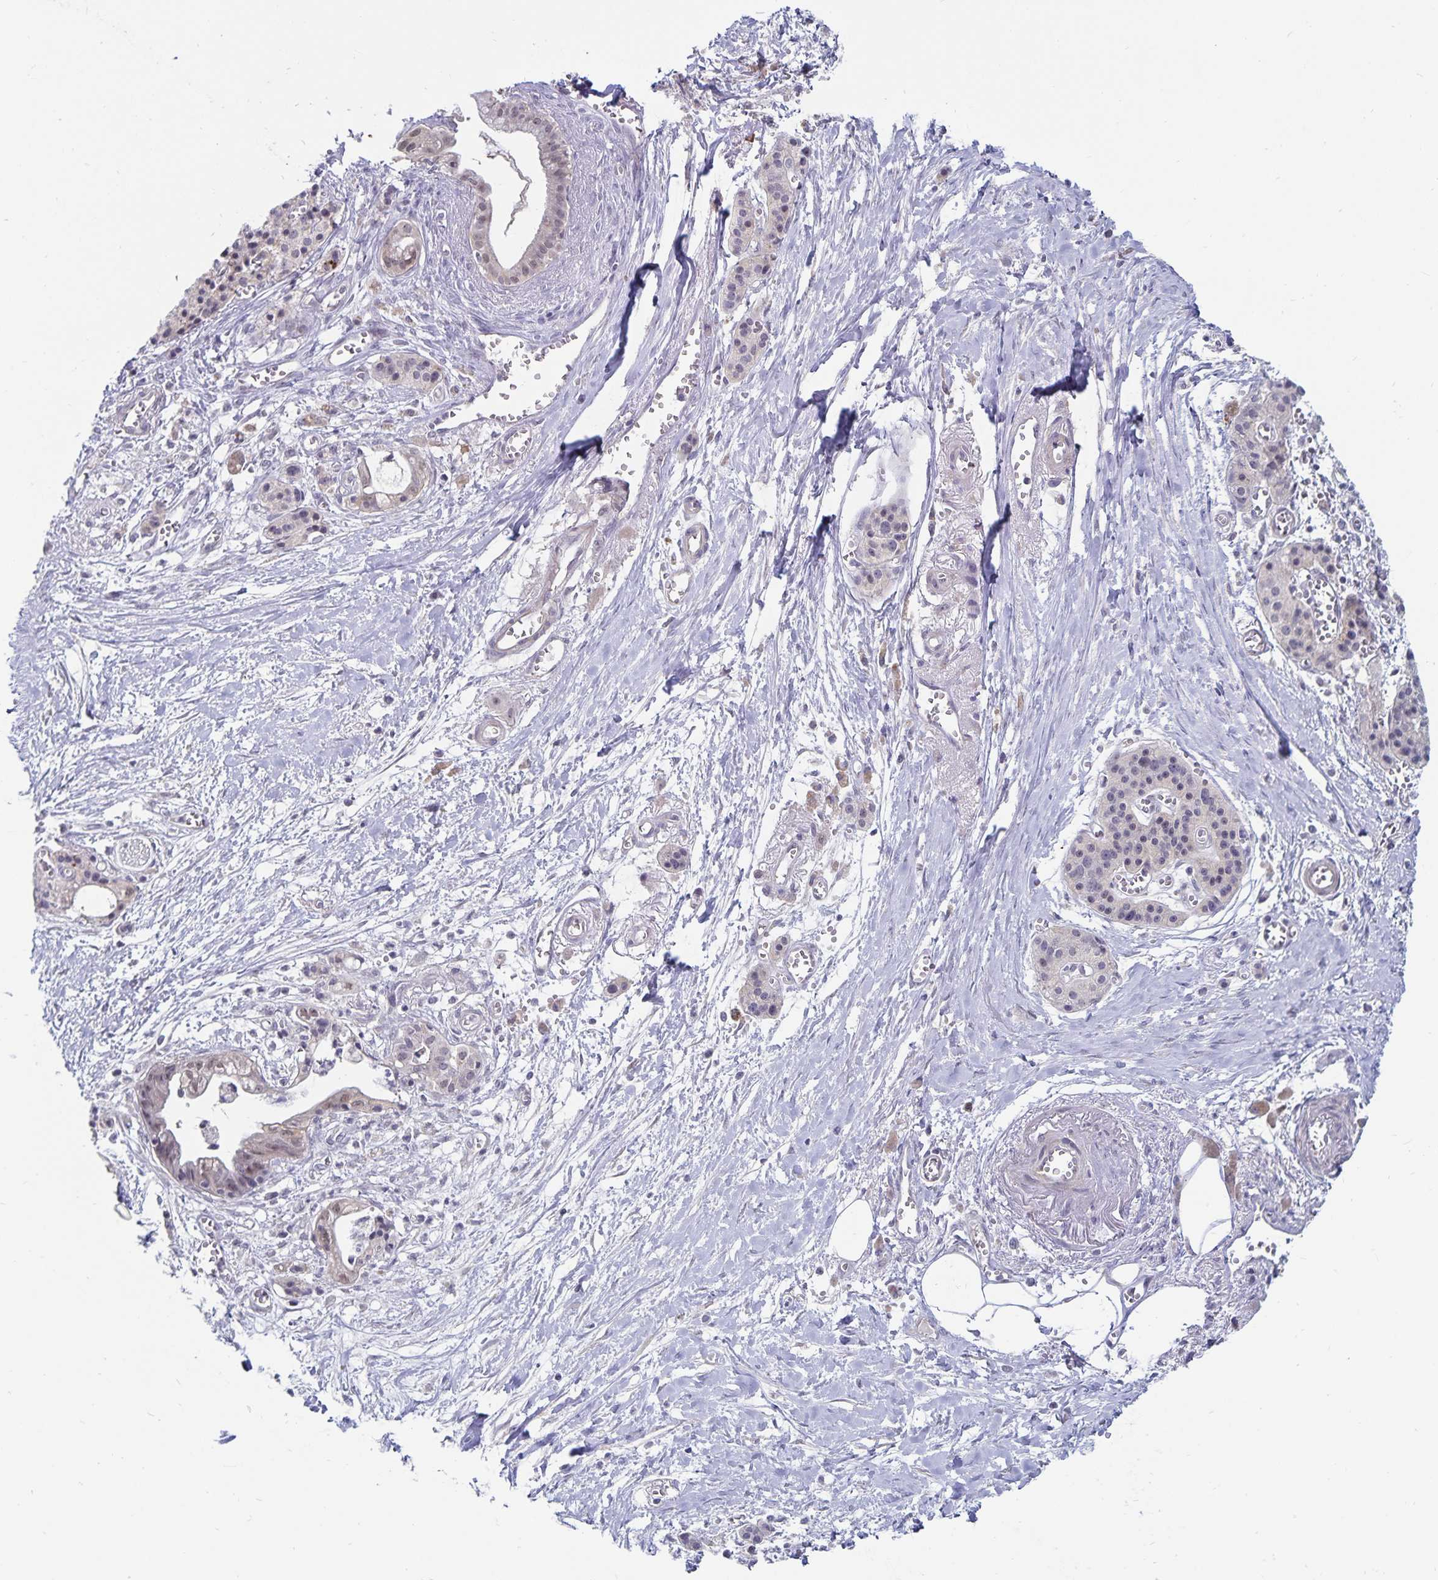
{"staining": {"intensity": "negative", "quantity": "none", "location": "none"}, "tissue": "pancreatic cancer", "cell_type": "Tumor cells", "image_type": "cancer", "snomed": [{"axis": "morphology", "description": "Adenocarcinoma, NOS"}, {"axis": "topography", "description": "Pancreas"}], "caption": "Immunohistochemistry (IHC) of adenocarcinoma (pancreatic) shows no staining in tumor cells.", "gene": "CDKN2B", "patient": {"sex": "male", "age": 71}}